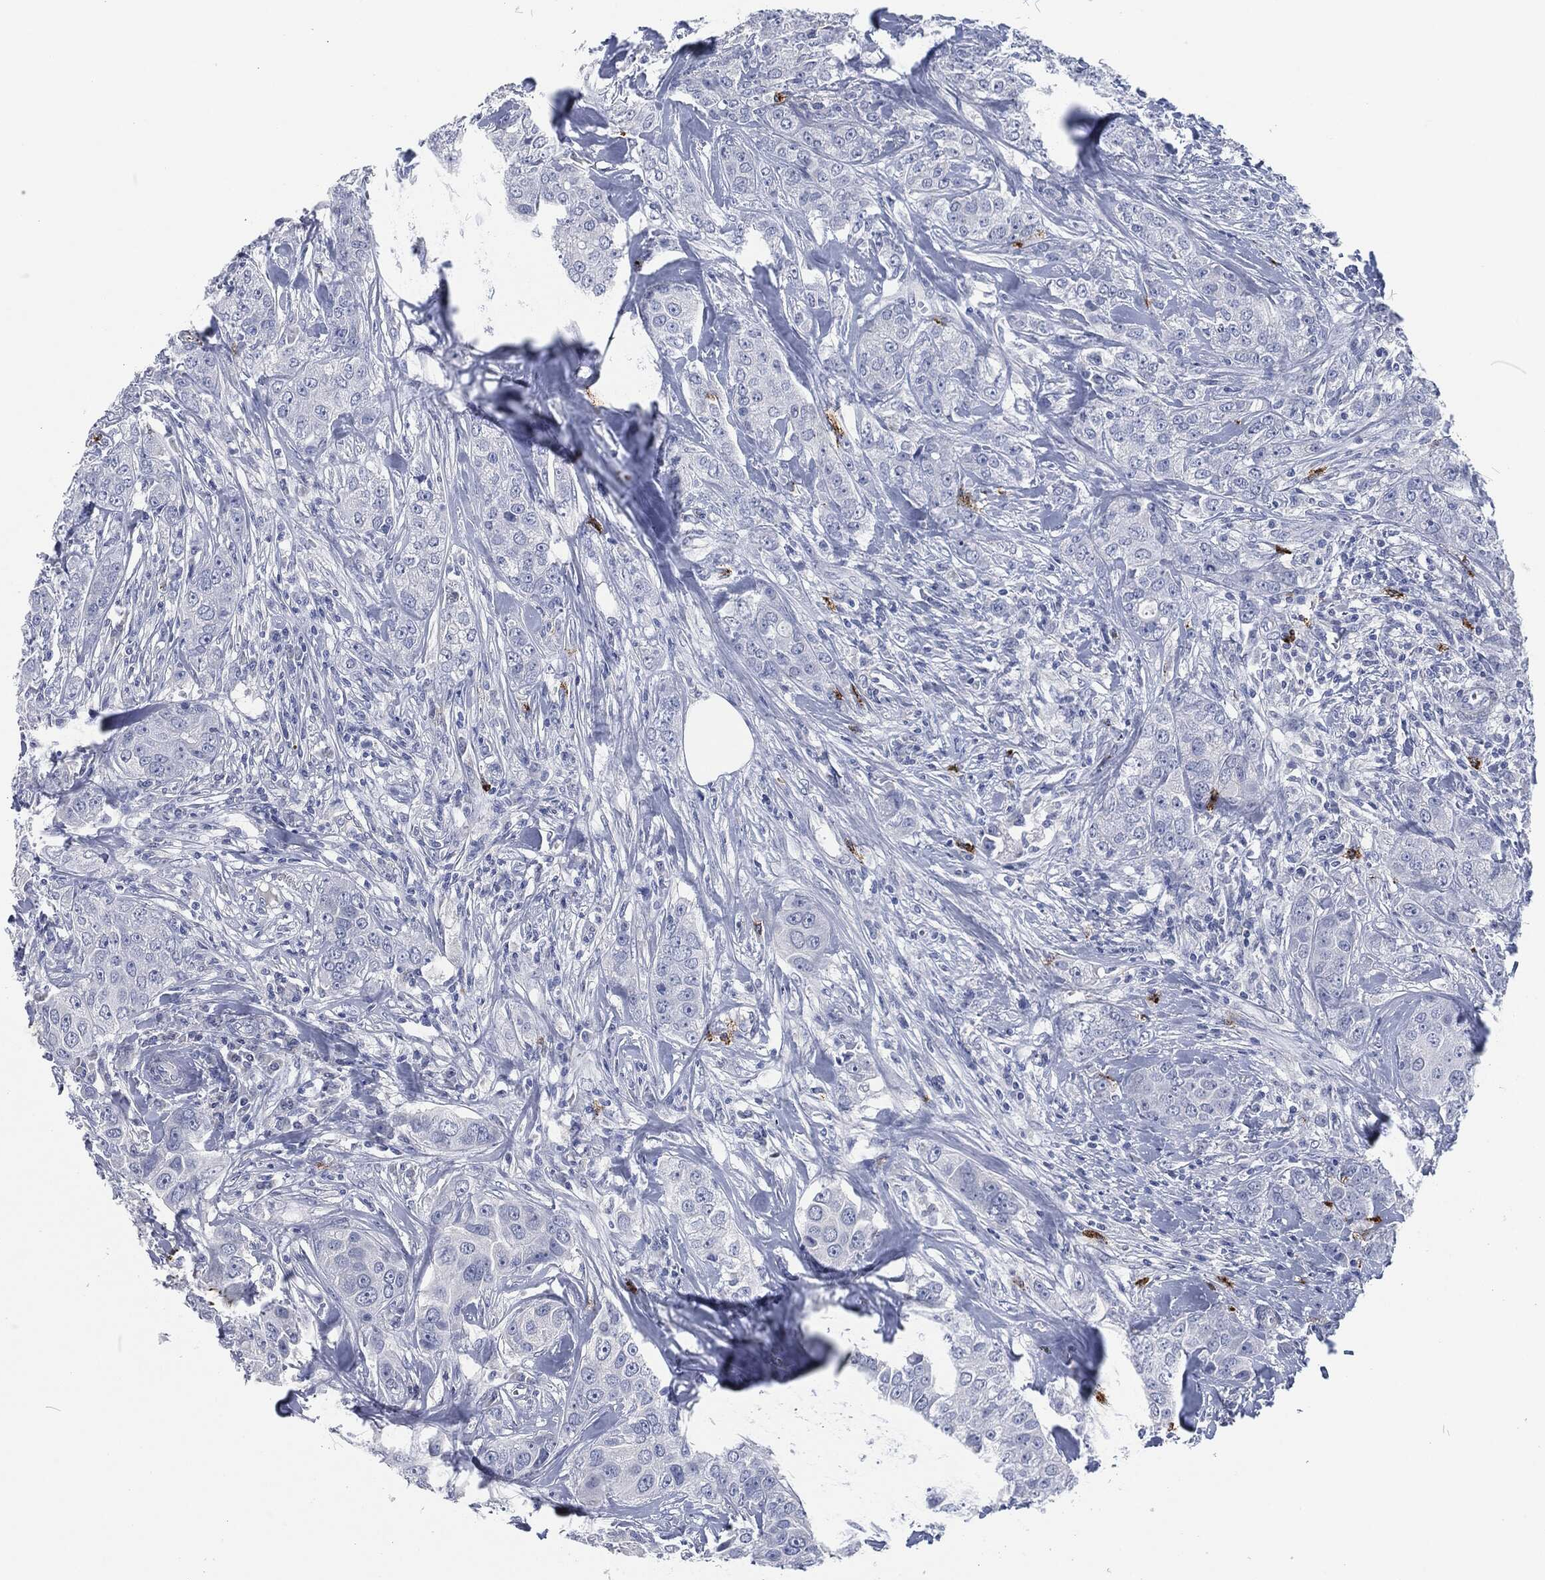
{"staining": {"intensity": "negative", "quantity": "none", "location": "none"}, "tissue": "breast cancer", "cell_type": "Tumor cells", "image_type": "cancer", "snomed": [{"axis": "morphology", "description": "Duct carcinoma"}, {"axis": "topography", "description": "Breast"}], "caption": "Immunohistochemistry (IHC) photomicrograph of human breast intraductal carcinoma stained for a protein (brown), which reveals no staining in tumor cells.", "gene": "MPO", "patient": {"sex": "female", "age": 43}}